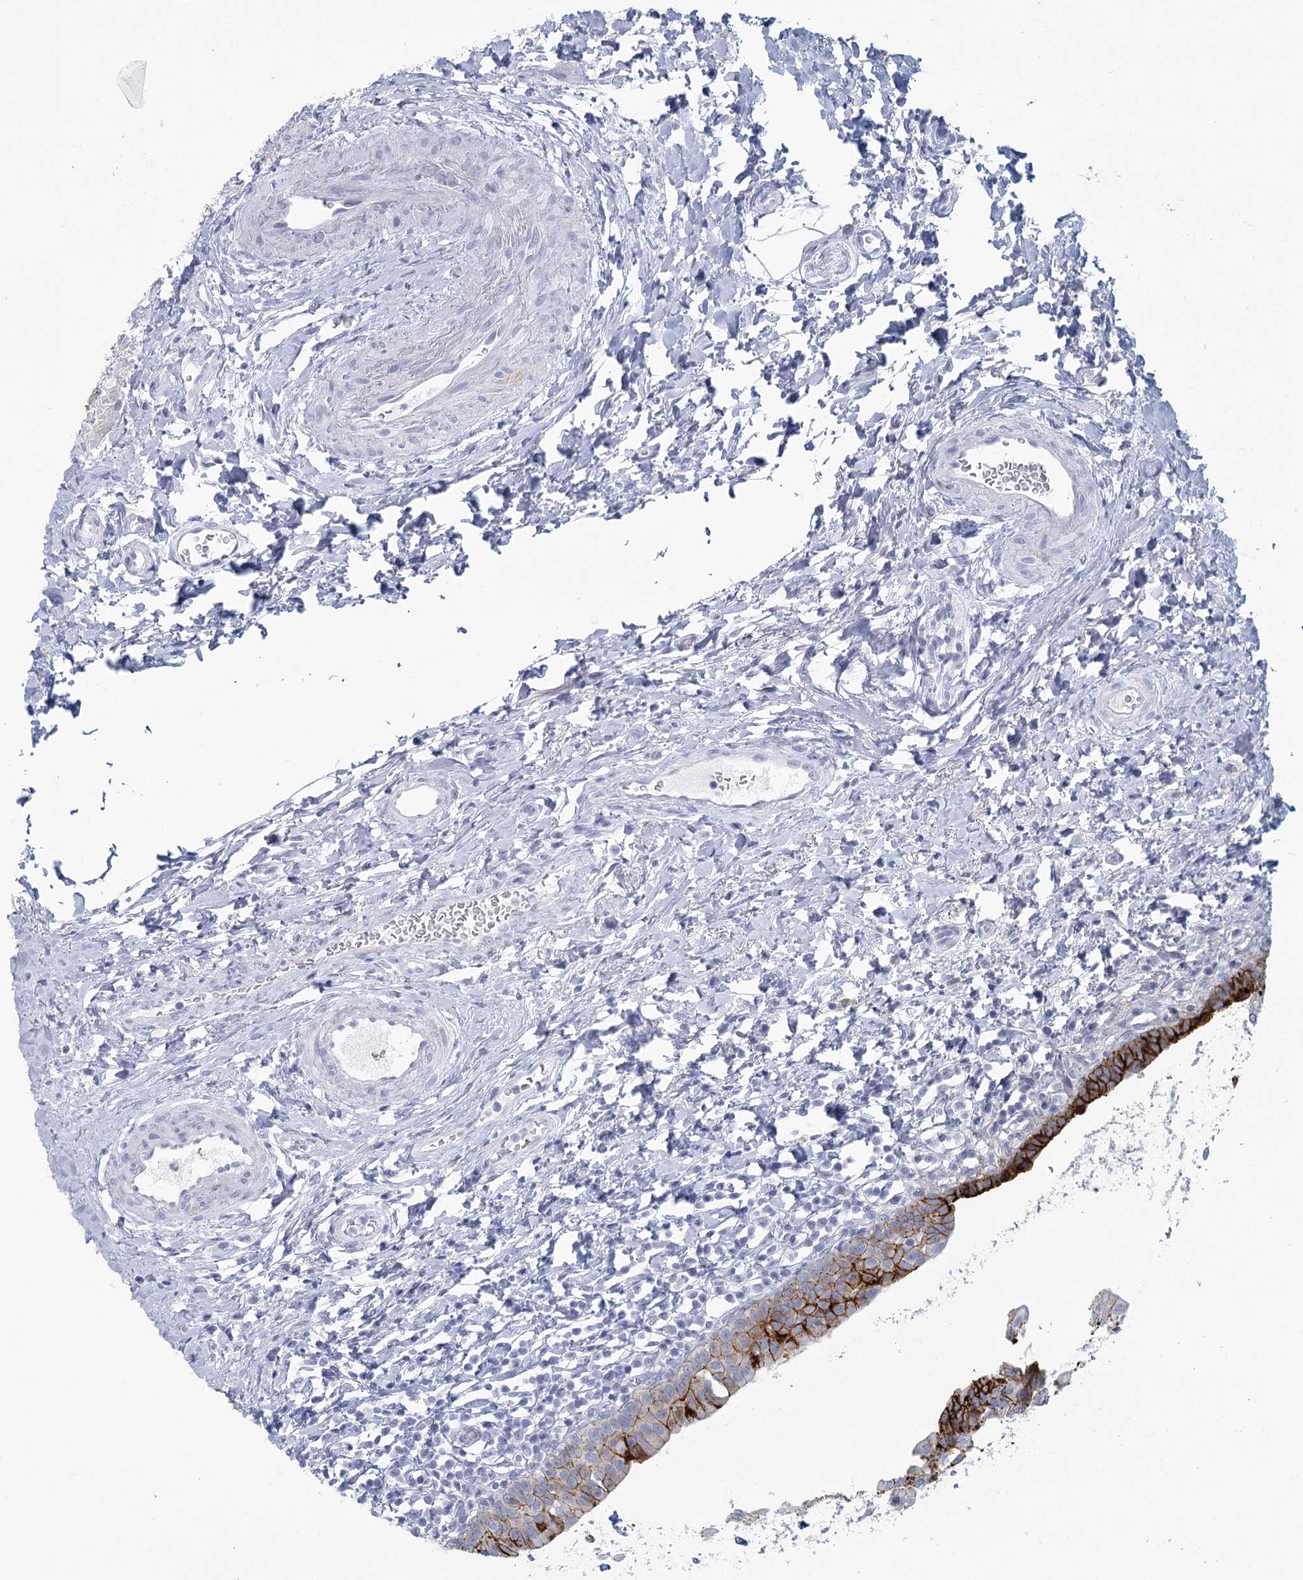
{"staining": {"intensity": "moderate", "quantity": "25%-75%", "location": "cytoplasmic/membranous"}, "tissue": "urinary bladder", "cell_type": "Urothelial cells", "image_type": "normal", "snomed": [{"axis": "morphology", "description": "Normal tissue, NOS"}, {"axis": "topography", "description": "Urinary bladder"}], "caption": "This image demonstrates benign urinary bladder stained with IHC to label a protein in brown. The cytoplasmic/membranous of urothelial cells show moderate positivity for the protein. Nuclei are counter-stained blue.", "gene": "WNT8B", "patient": {"sex": "male", "age": 83}}